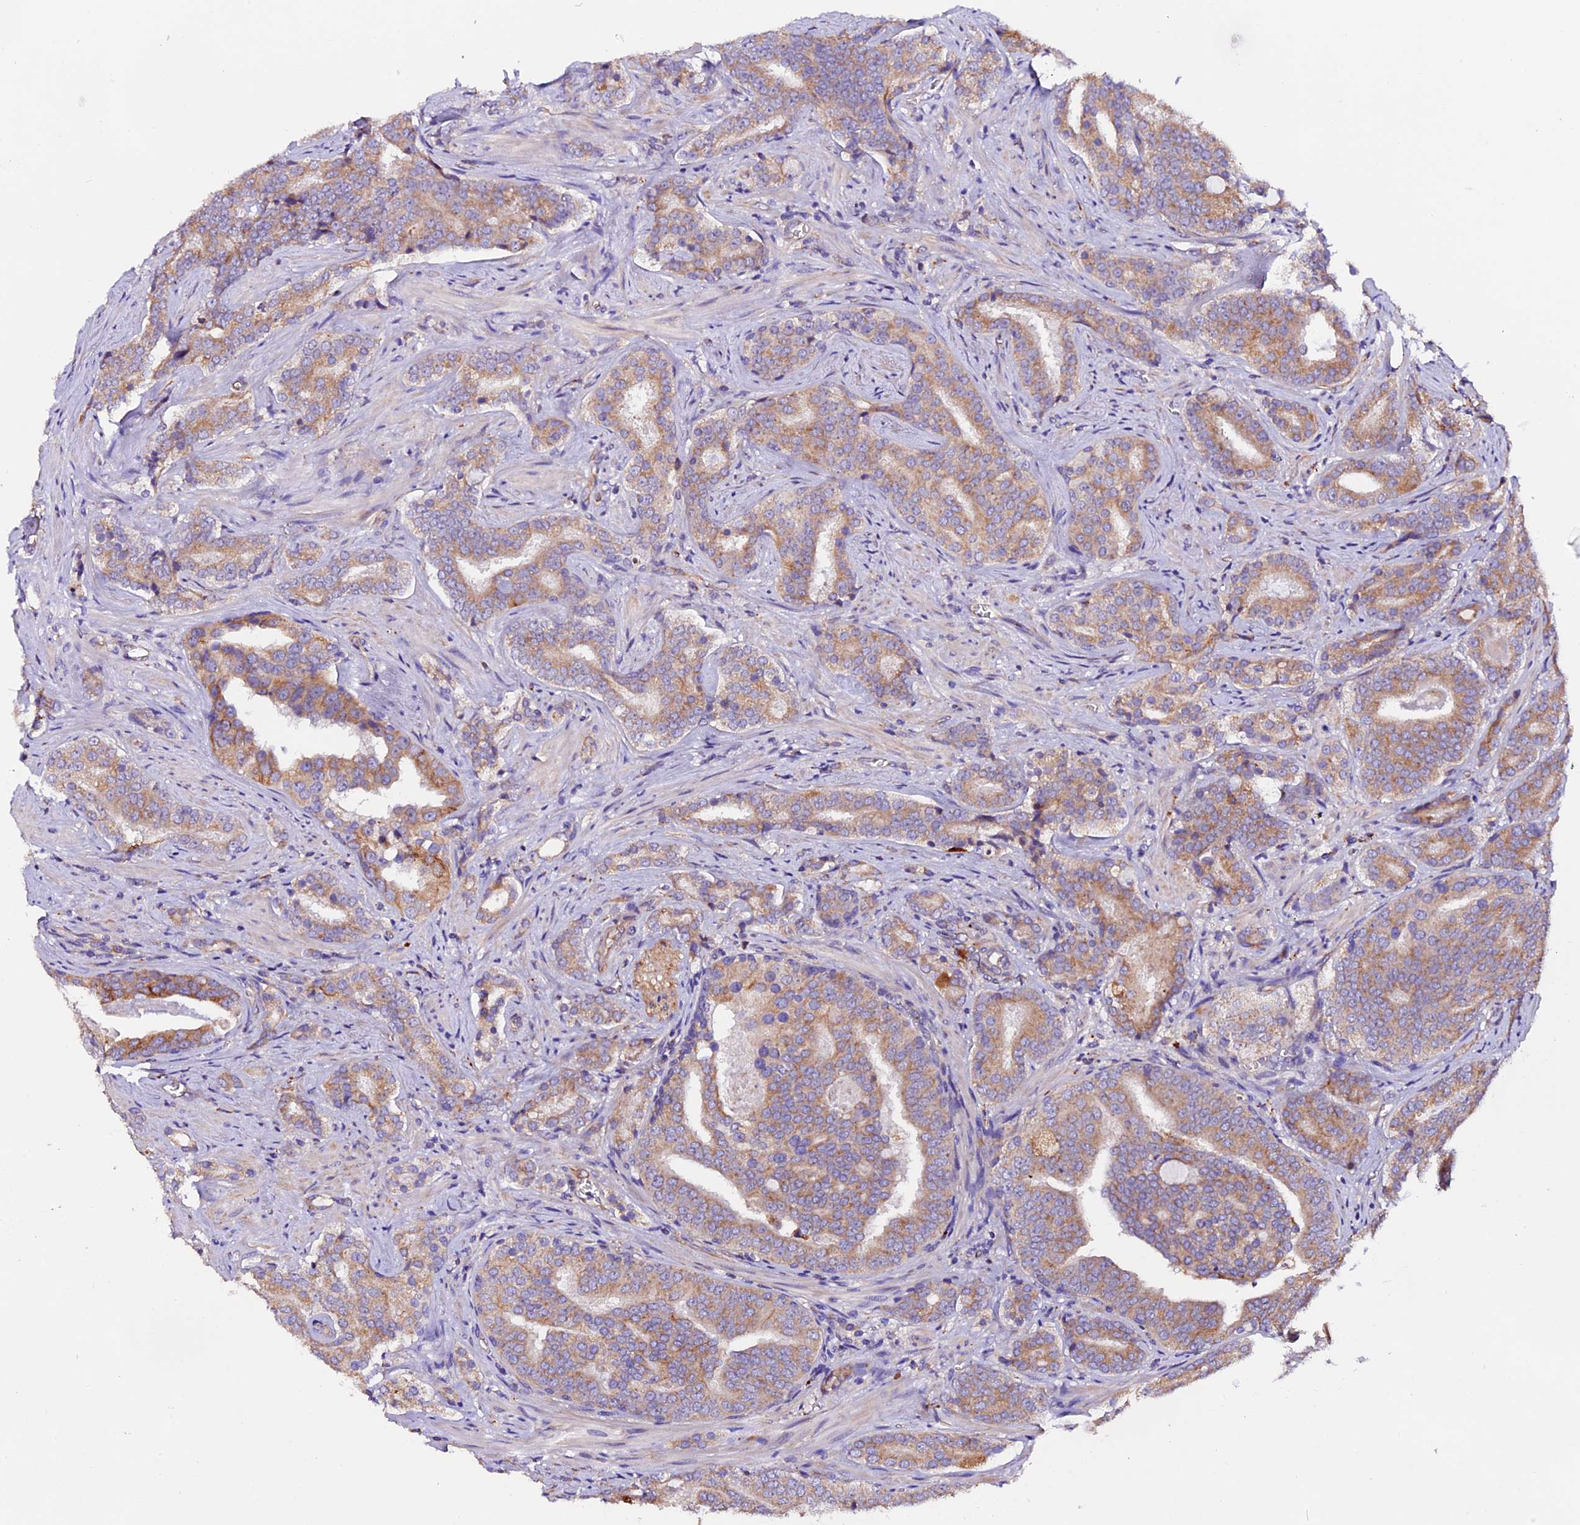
{"staining": {"intensity": "moderate", "quantity": ">75%", "location": "cytoplasmic/membranous"}, "tissue": "prostate cancer", "cell_type": "Tumor cells", "image_type": "cancer", "snomed": [{"axis": "morphology", "description": "Adenocarcinoma, High grade"}, {"axis": "topography", "description": "Prostate"}], "caption": "The immunohistochemical stain shows moderate cytoplasmic/membranous staining in tumor cells of prostate adenocarcinoma (high-grade) tissue.", "gene": "CLN5", "patient": {"sex": "male", "age": 55}}